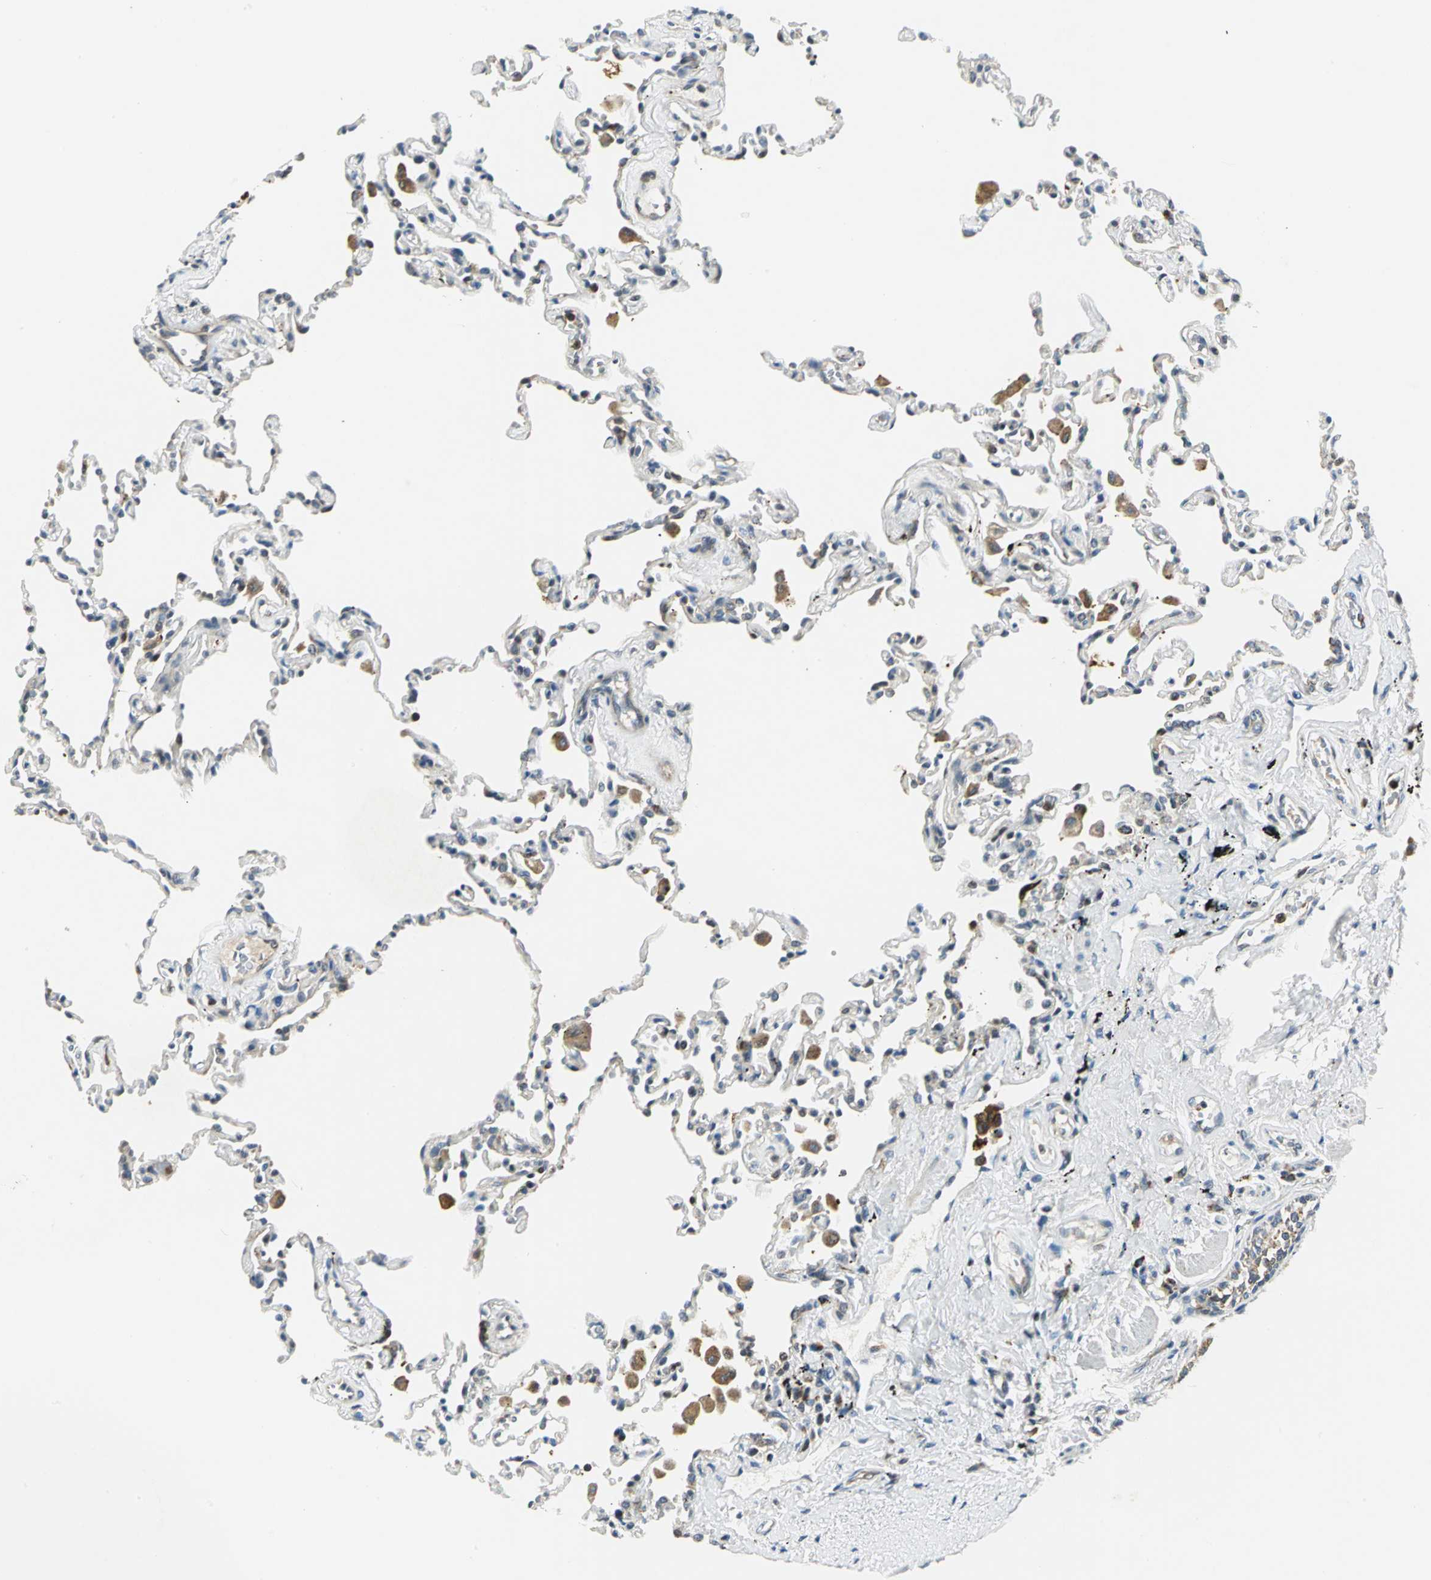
{"staining": {"intensity": "weak", "quantity": "25%-75%", "location": "cytoplasmic/membranous"}, "tissue": "lung", "cell_type": "Alveolar cells", "image_type": "normal", "snomed": [{"axis": "morphology", "description": "Normal tissue, NOS"}, {"axis": "topography", "description": "Lung"}], "caption": "Immunohistochemical staining of benign human lung demonstrates low levels of weak cytoplasmic/membranous expression in approximately 25%-75% of alveolar cells.", "gene": "USP40", "patient": {"sex": "male", "age": 59}}